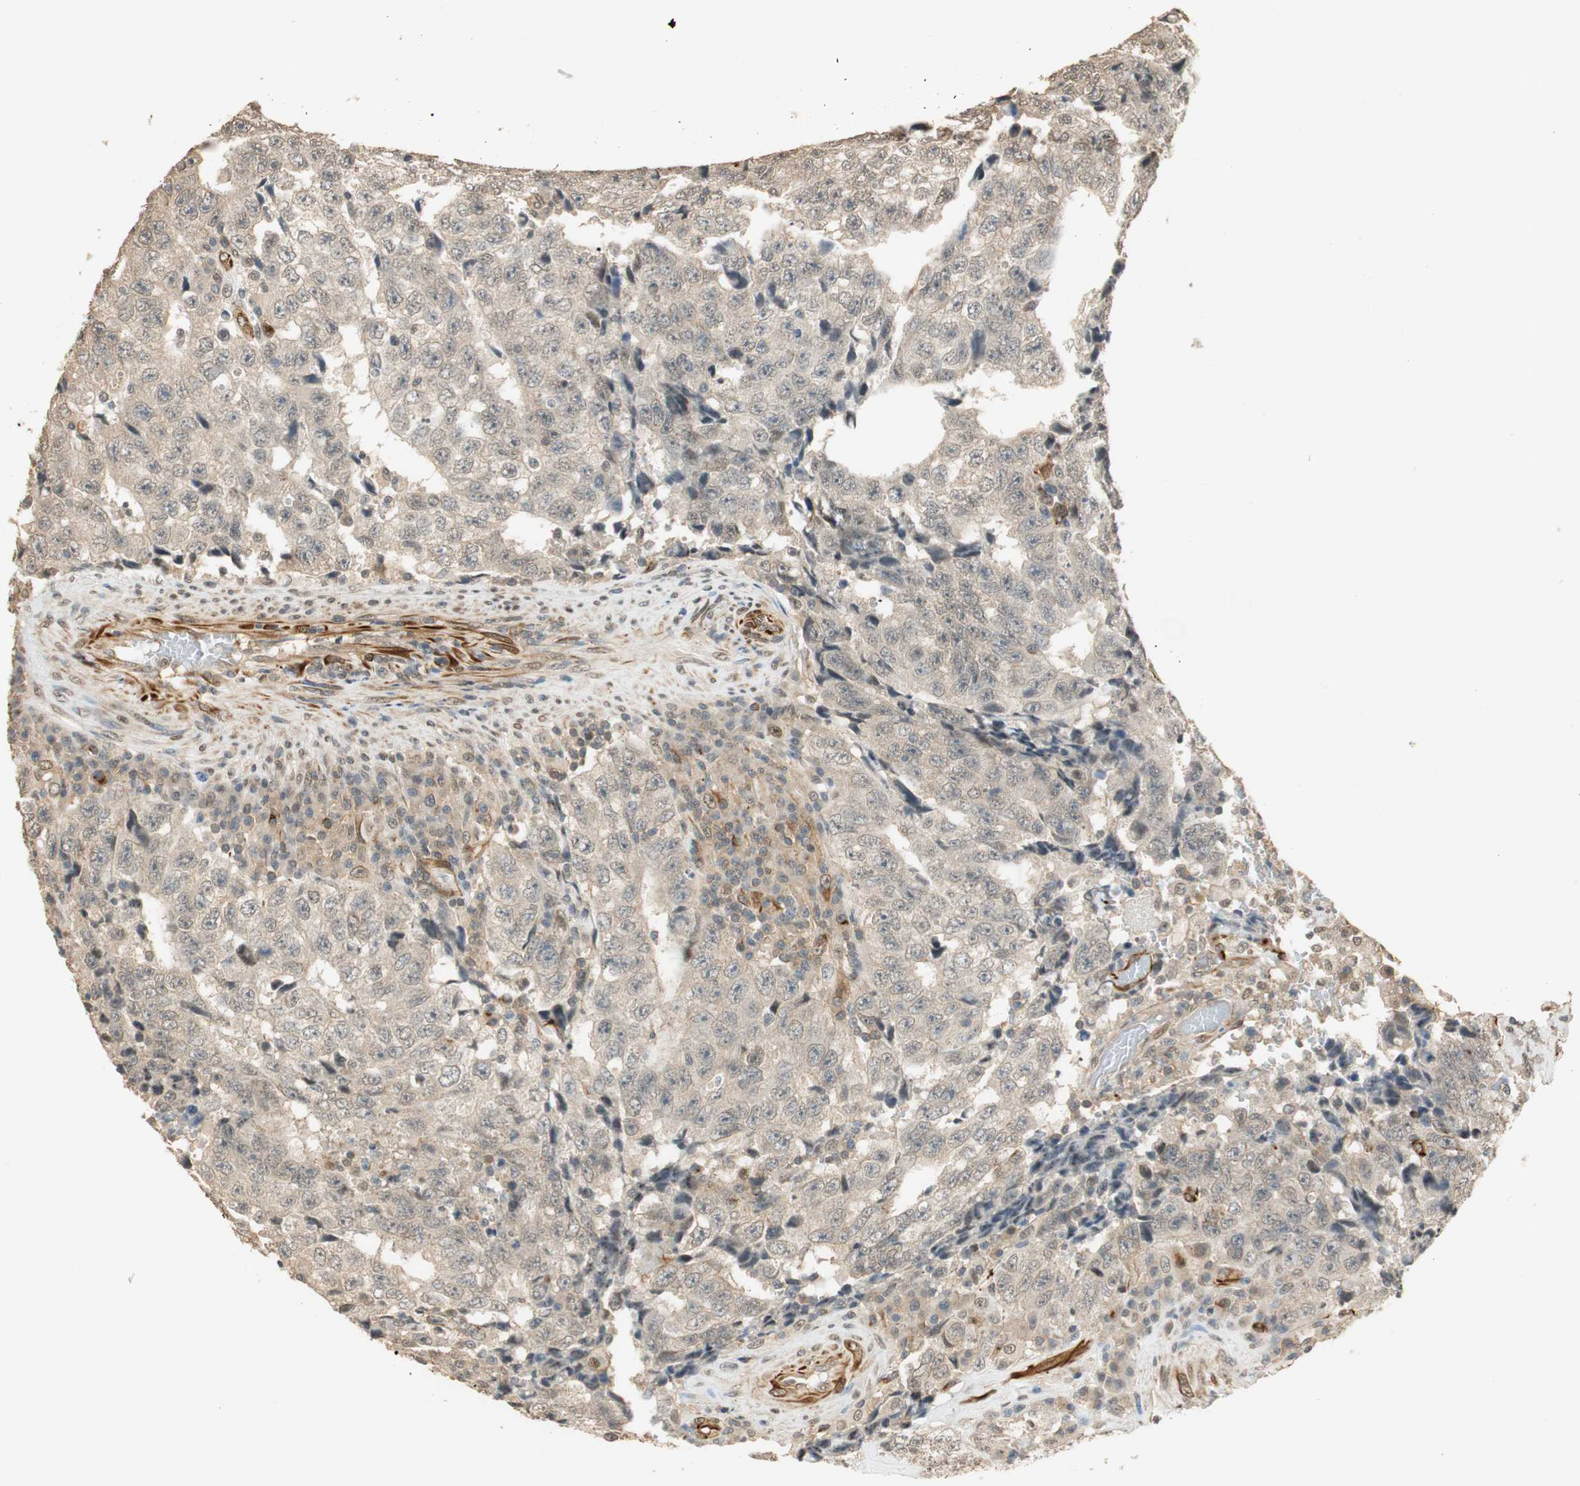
{"staining": {"intensity": "negative", "quantity": "none", "location": "none"}, "tissue": "testis cancer", "cell_type": "Tumor cells", "image_type": "cancer", "snomed": [{"axis": "morphology", "description": "Necrosis, NOS"}, {"axis": "morphology", "description": "Carcinoma, Embryonal, NOS"}, {"axis": "topography", "description": "Testis"}], "caption": "Testis cancer (embryonal carcinoma) was stained to show a protein in brown. There is no significant positivity in tumor cells. Nuclei are stained in blue.", "gene": "NES", "patient": {"sex": "male", "age": 19}}